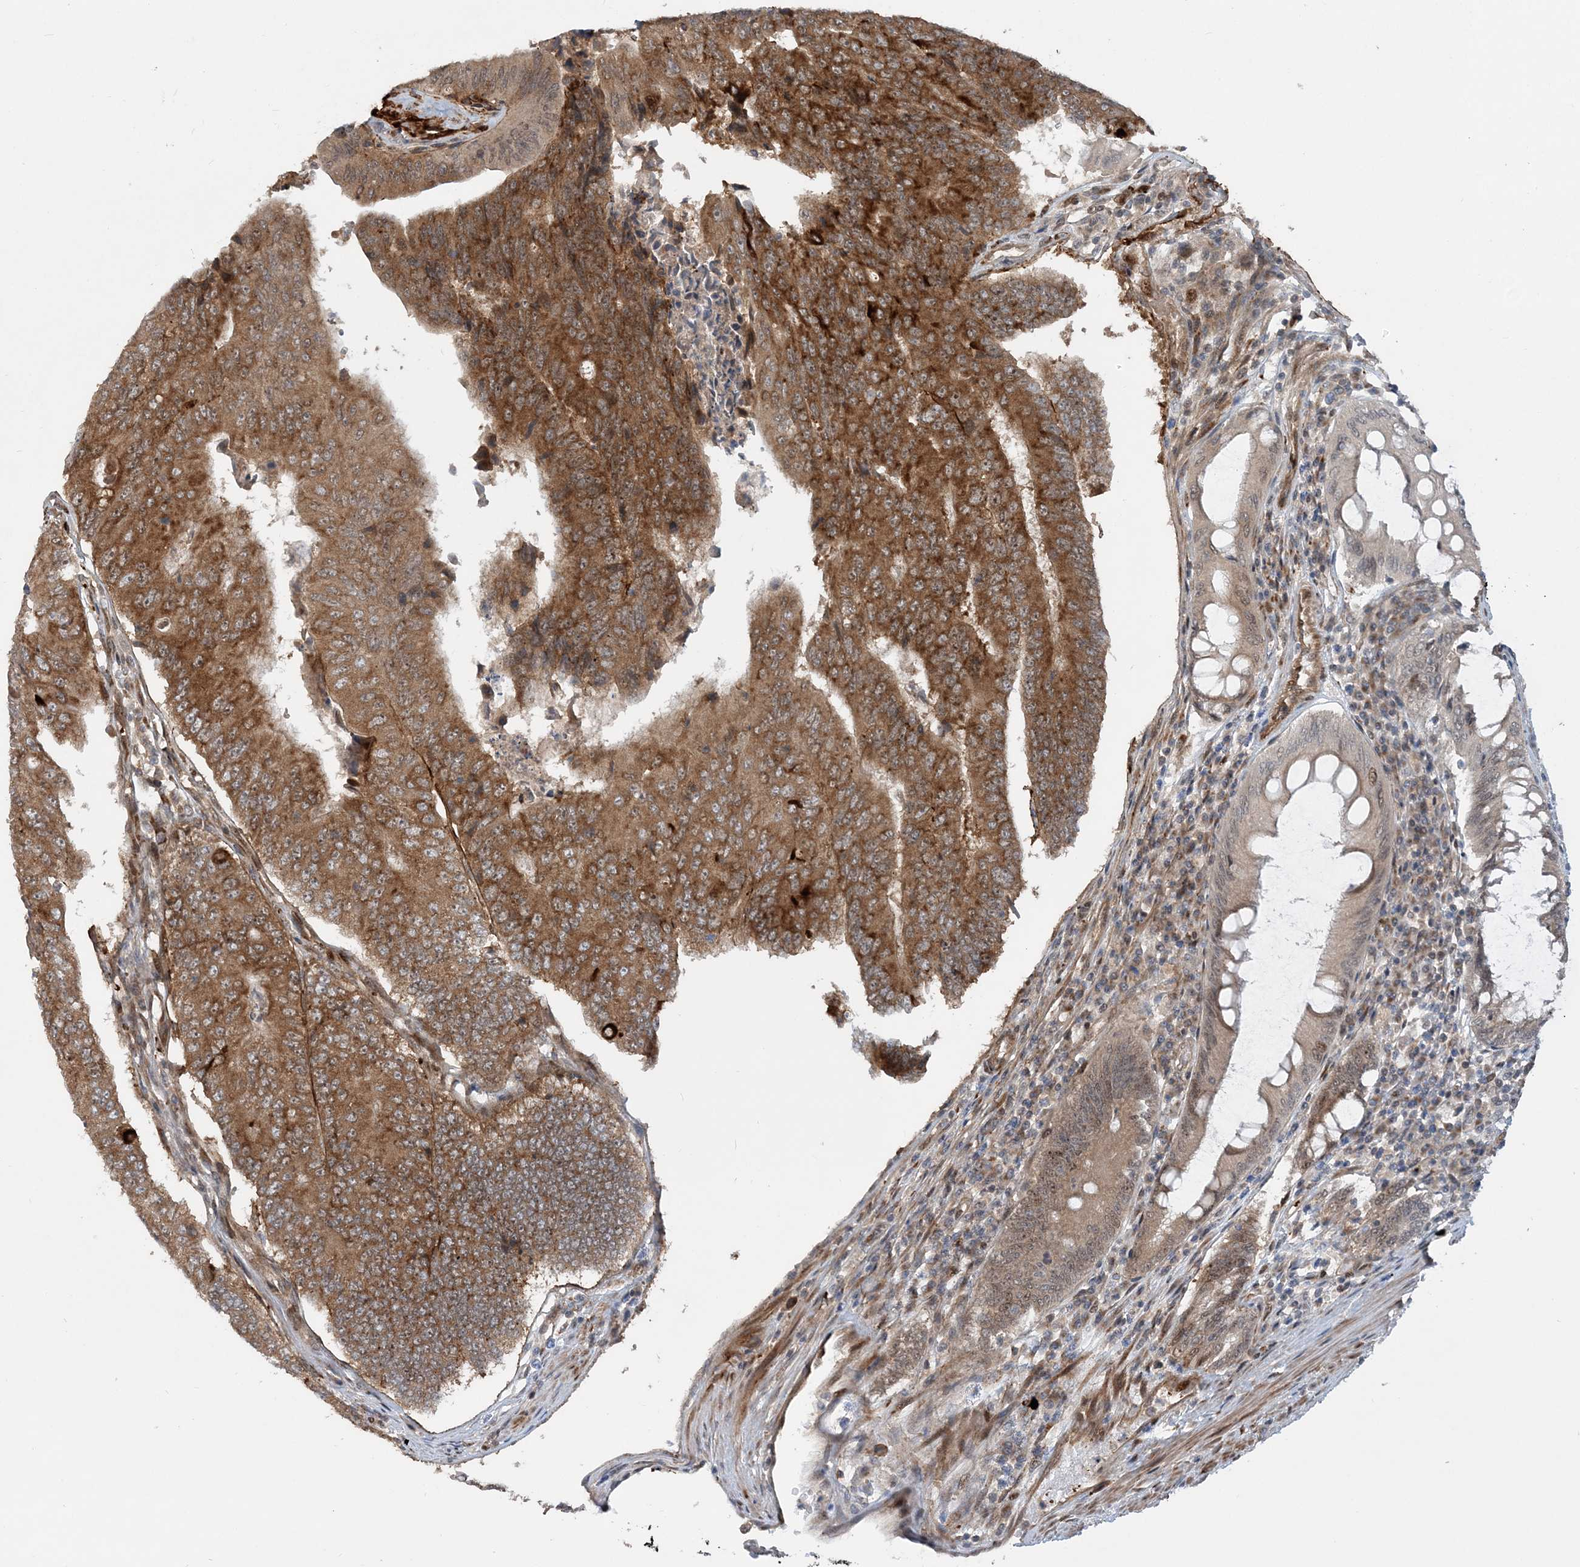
{"staining": {"intensity": "moderate", "quantity": ">75%", "location": "cytoplasmic/membranous"}, "tissue": "colorectal cancer", "cell_type": "Tumor cells", "image_type": "cancer", "snomed": [{"axis": "morphology", "description": "Adenocarcinoma, NOS"}, {"axis": "topography", "description": "Colon"}], "caption": "Protein positivity by immunohistochemistry (IHC) displays moderate cytoplasmic/membranous positivity in about >75% of tumor cells in colorectal cancer (adenocarcinoma).", "gene": "GEMIN5", "patient": {"sex": "female", "age": 67}}